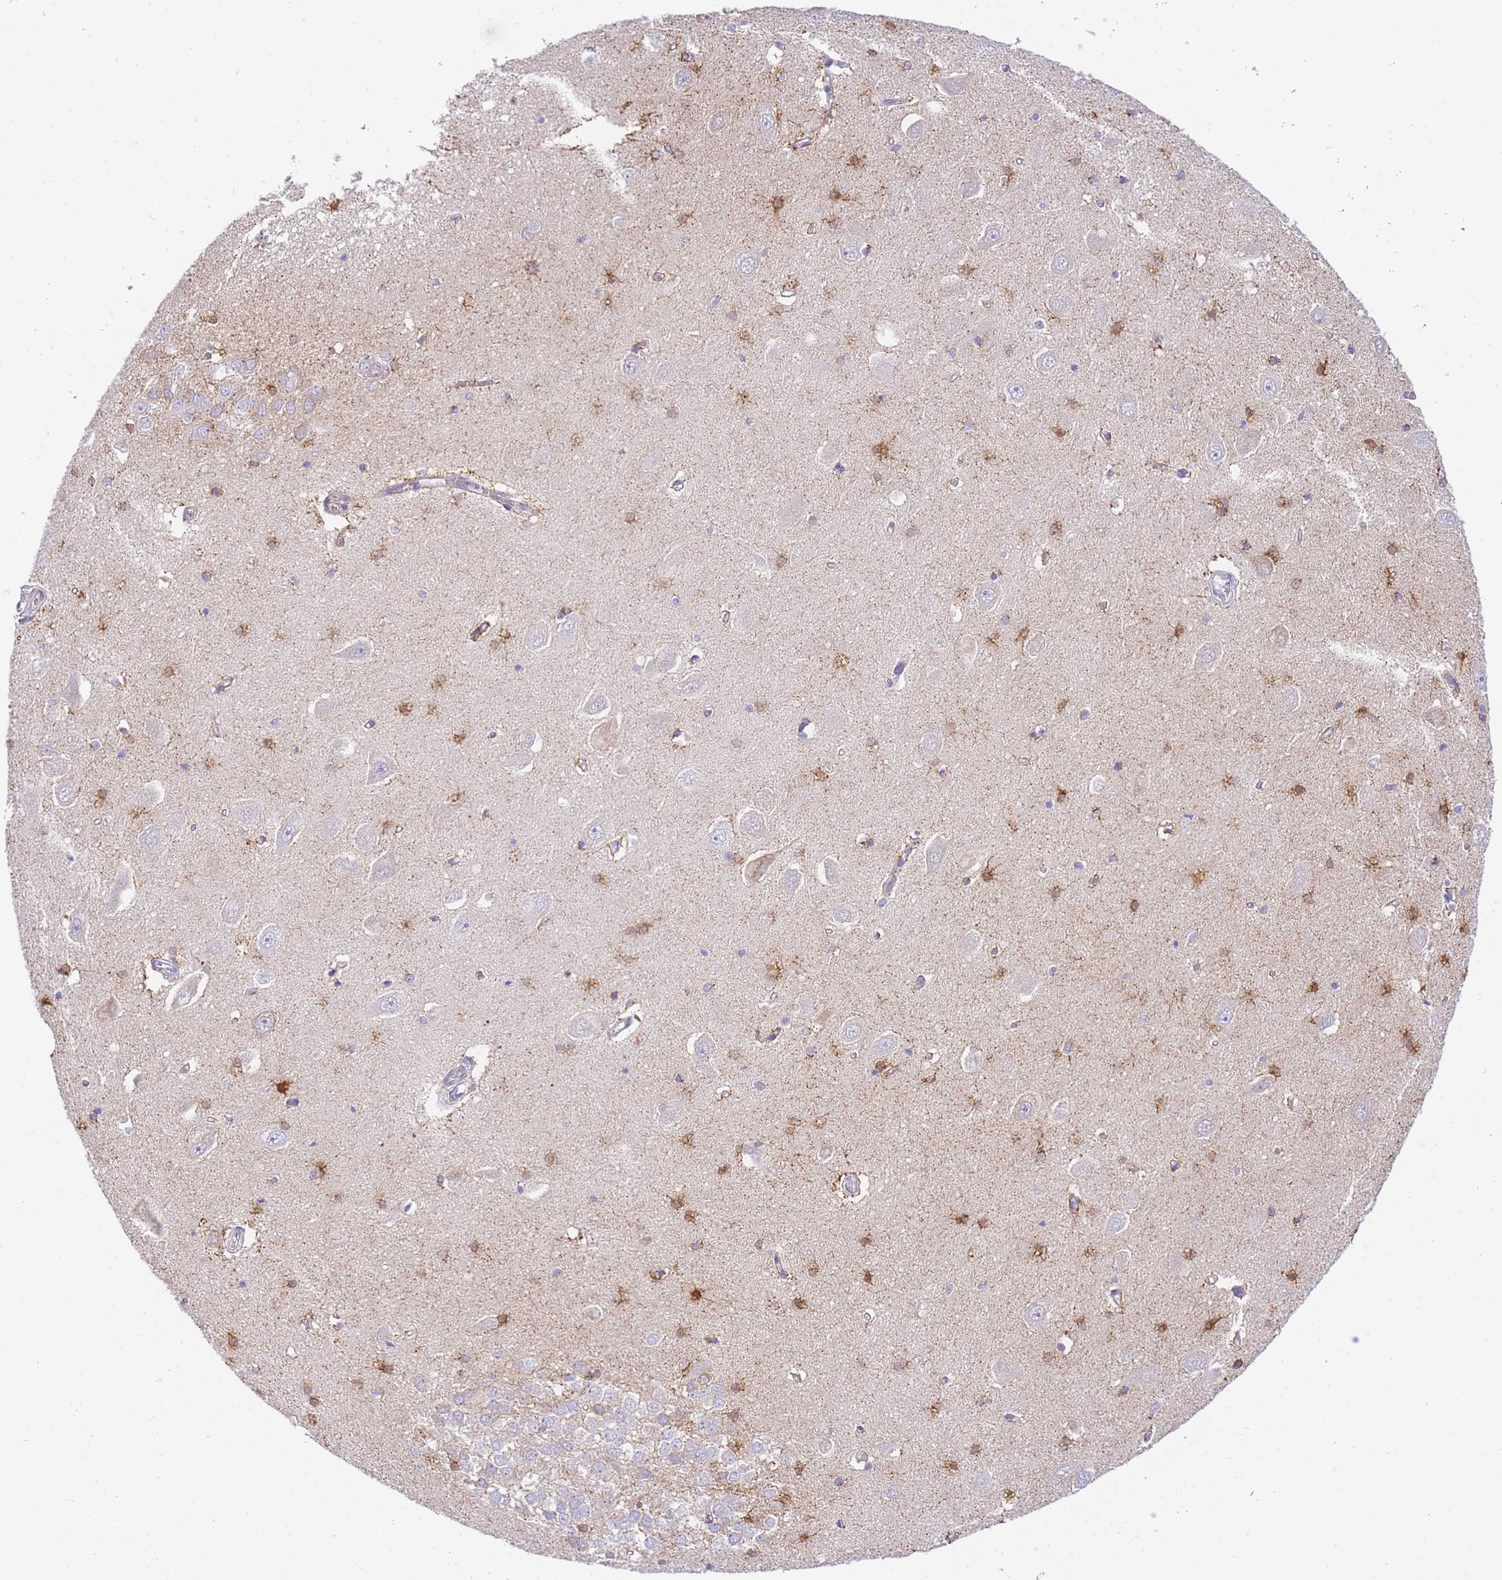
{"staining": {"intensity": "moderate", "quantity": ">75%", "location": "cytoplasmic/membranous"}, "tissue": "hippocampus", "cell_type": "Glial cells", "image_type": "normal", "snomed": [{"axis": "morphology", "description": "Normal tissue, NOS"}, {"axis": "topography", "description": "Hippocampus"}], "caption": "Moderate cytoplasmic/membranous positivity is identified in approximately >75% of glial cells in unremarkable hippocampus. The staining was performed using DAB (3,3'-diaminobenzidine), with brown indicating positive protein expression. Nuclei are stained blue with hematoxylin.", "gene": "ACSM4", "patient": {"sex": "male", "age": 45}}